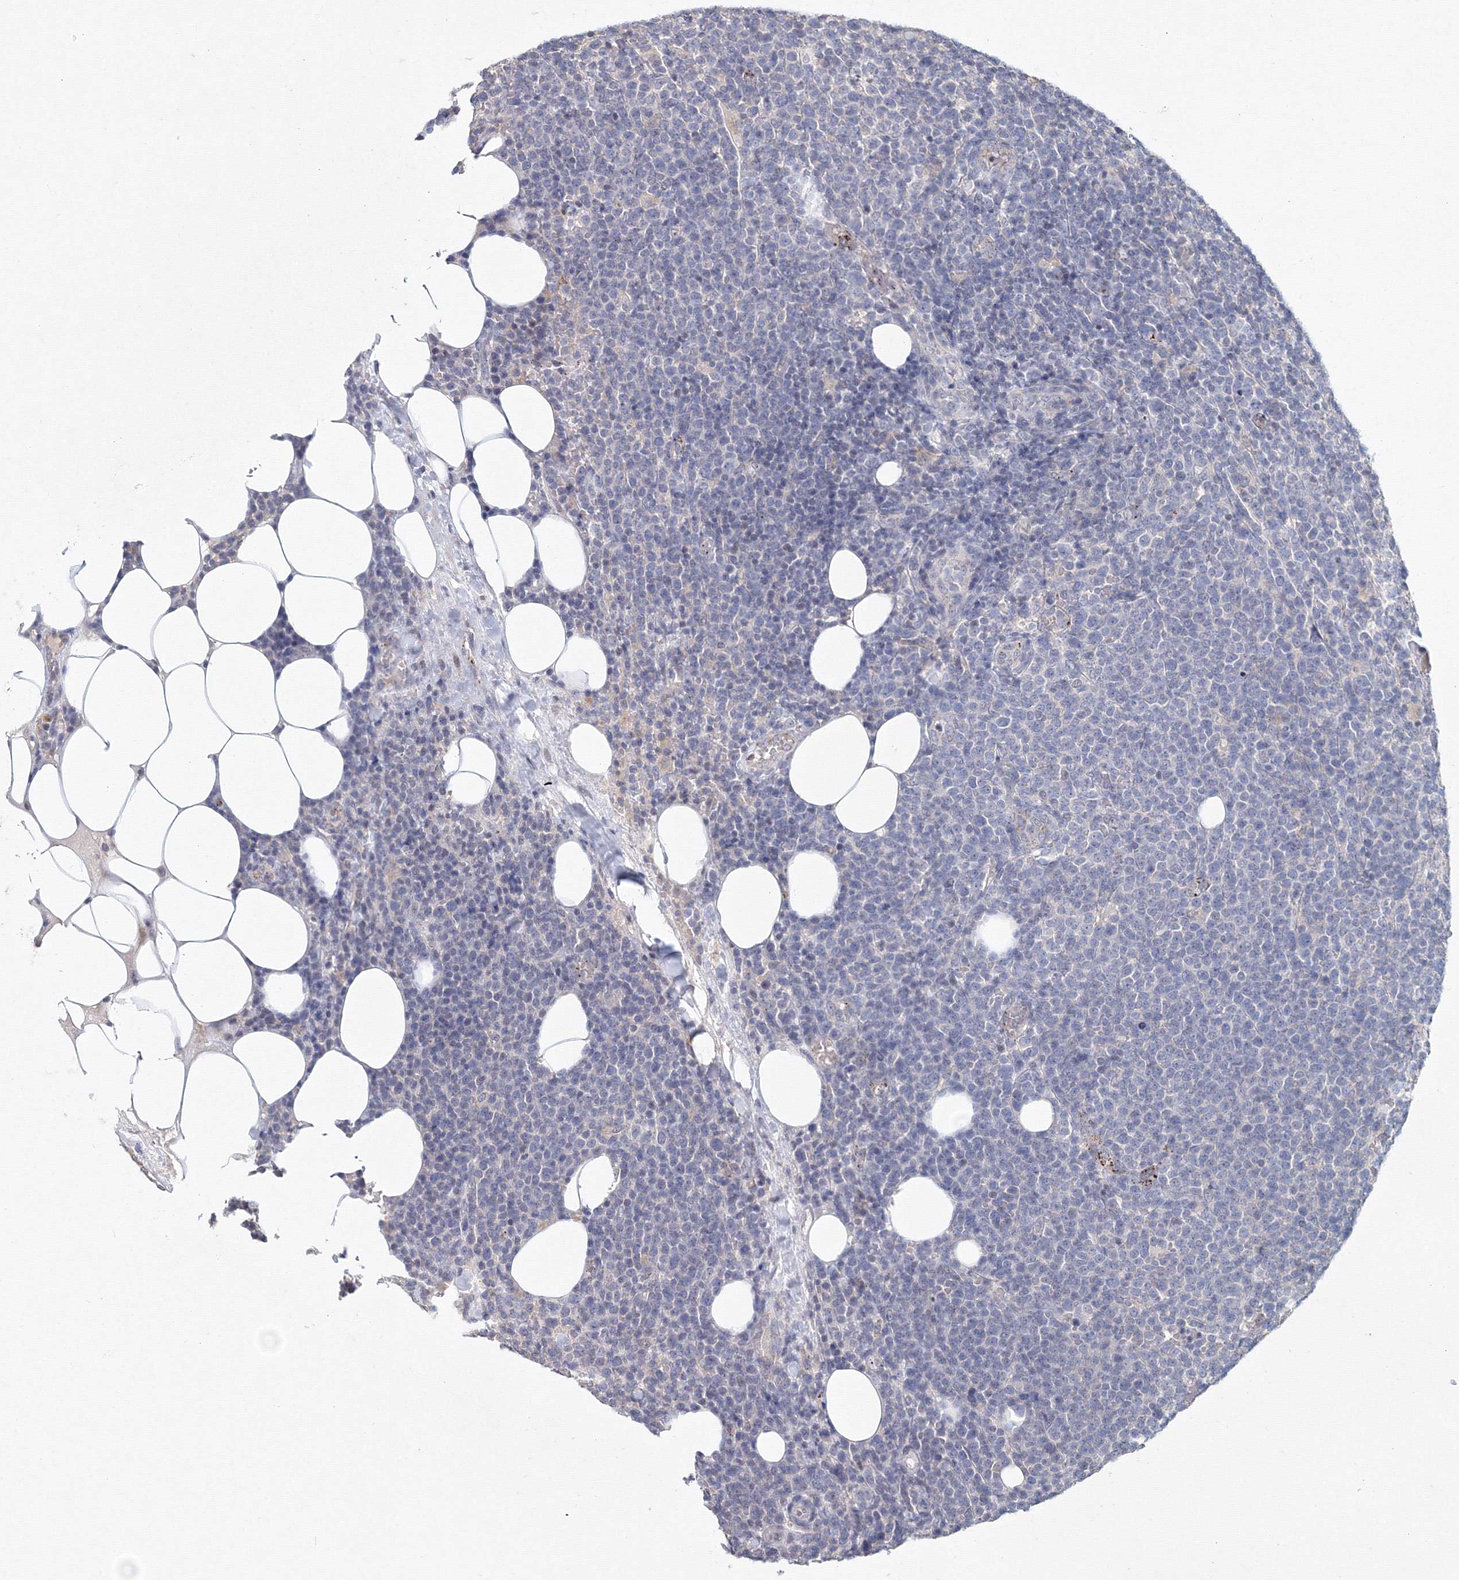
{"staining": {"intensity": "negative", "quantity": "none", "location": "none"}, "tissue": "lymphoma", "cell_type": "Tumor cells", "image_type": "cancer", "snomed": [{"axis": "morphology", "description": "Malignant lymphoma, non-Hodgkin's type, High grade"}, {"axis": "topography", "description": "Lymph node"}], "caption": "Image shows no significant protein expression in tumor cells of lymphoma. Brightfield microscopy of immunohistochemistry stained with DAB (3,3'-diaminobenzidine) (brown) and hematoxylin (blue), captured at high magnification.", "gene": "SLC7A7", "patient": {"sex": "male", "age": 61}}